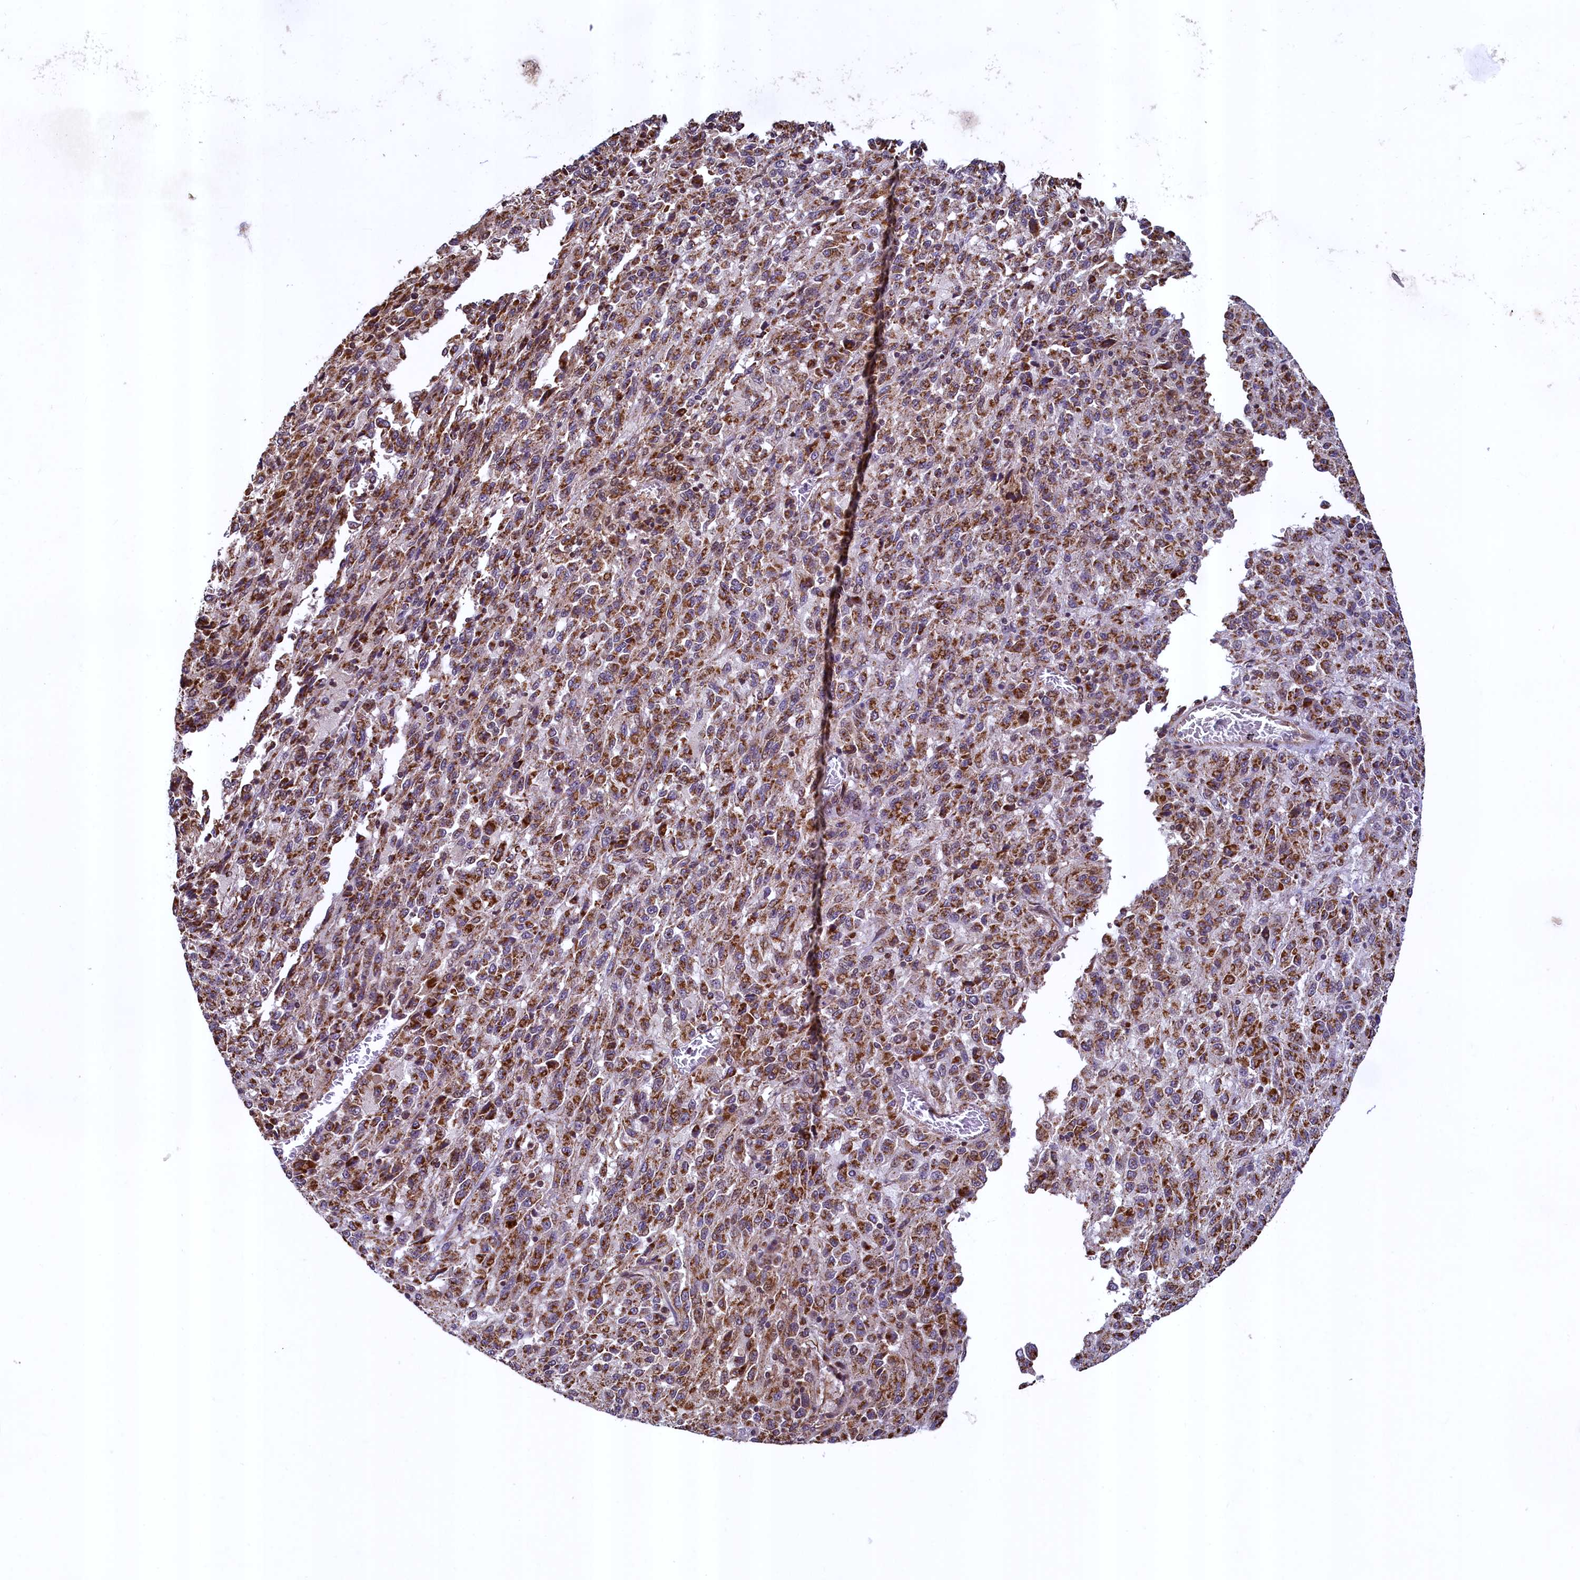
{"staining": {"intensity": "strong", "quantity": ">75%", "location": "cytoplasmic/membranous"}, "tissue": "melanoma", "cell_type": "Tumor cells", "image_type": "cancer", "snomed": [{"axis": "morphology", "description": "Malignant melanoma, Metastatic site"}, {"axis": "topography", "description": "Lung"}], "caption": "About >75% of tumor cells in melanoma demonstrate strong cytoplasmic/membranous protein expression as visualized by brown immunohistochemical staining.", "gene": "ZNF577", "patient": {"sex": "male", "age": 64}}